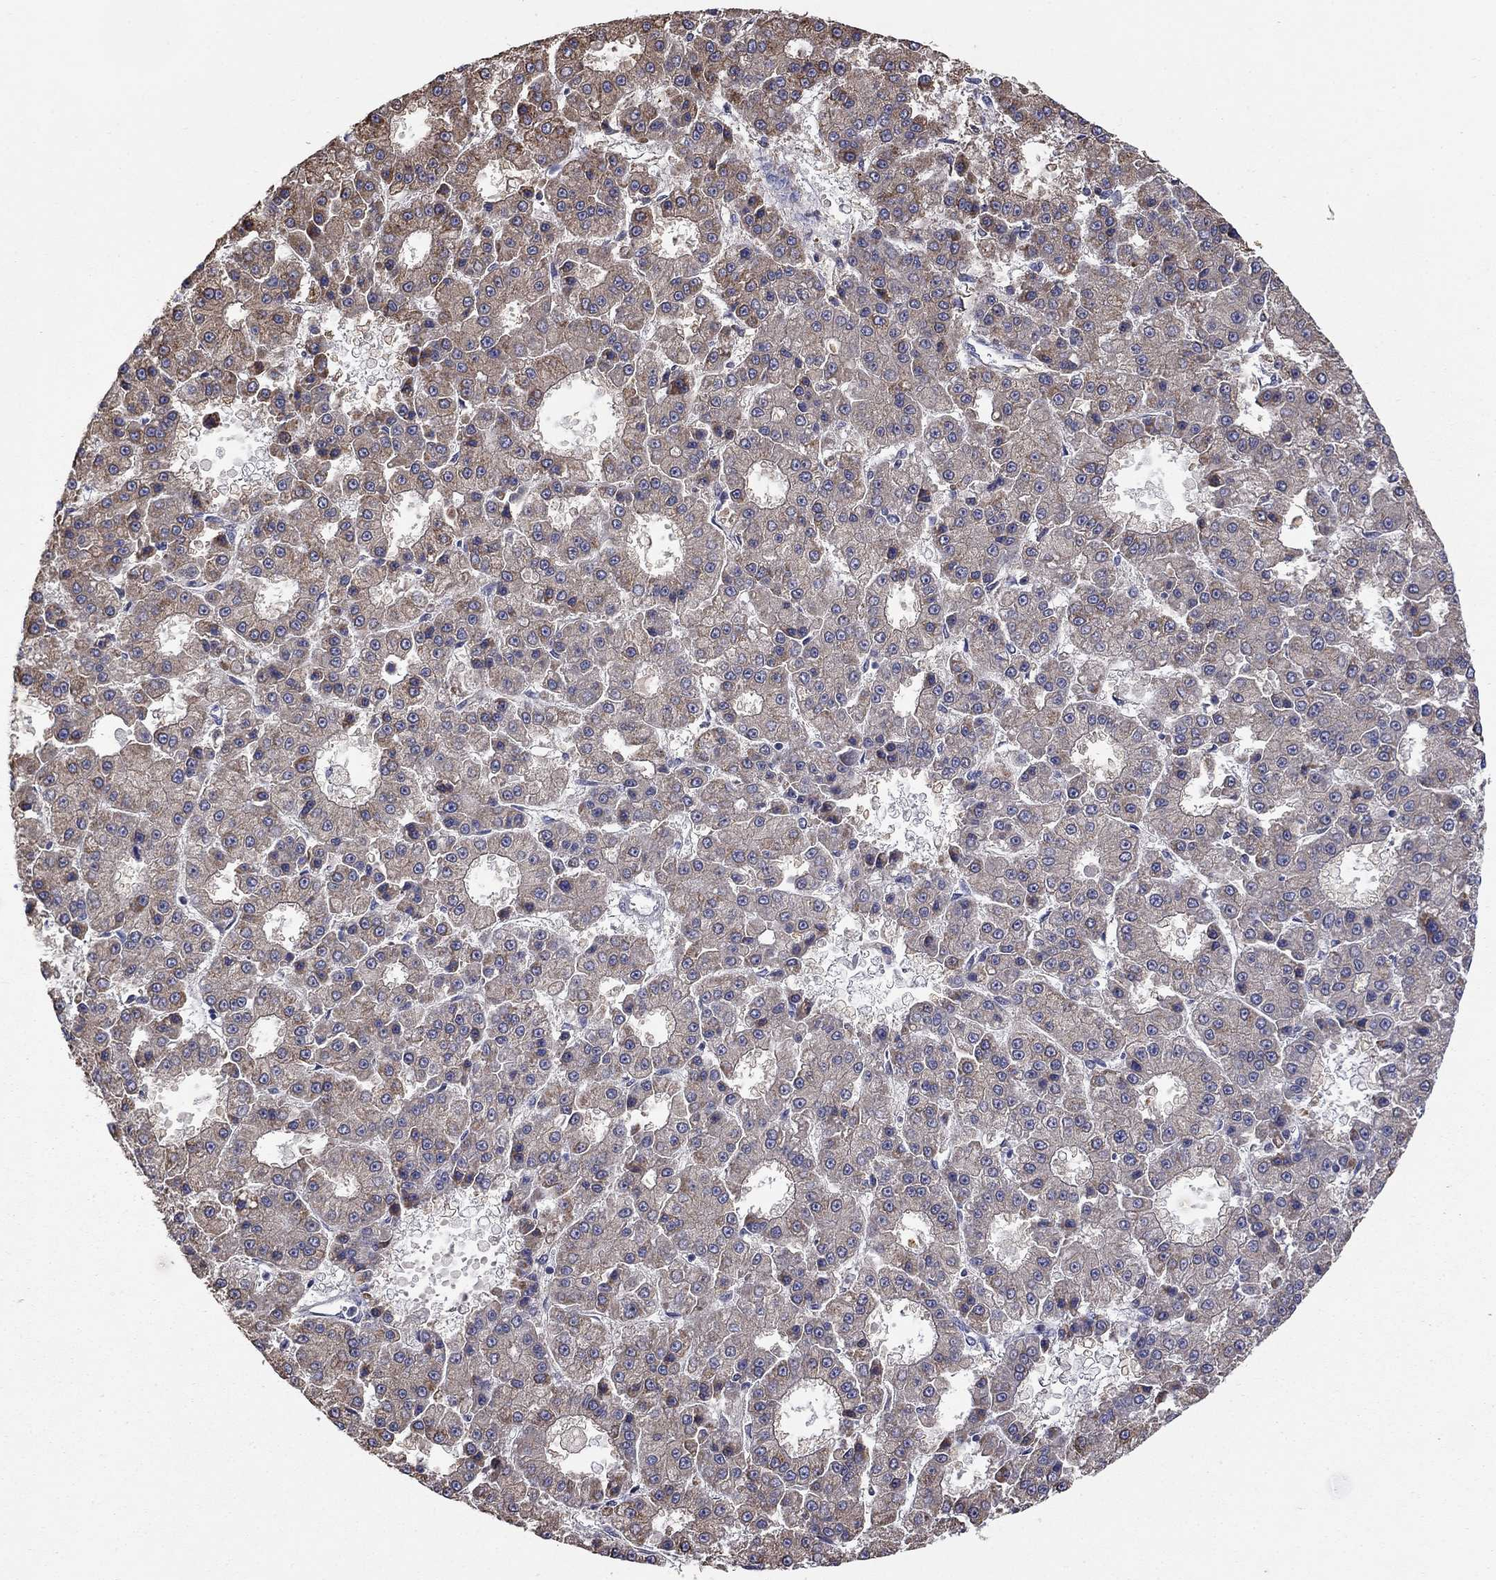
{"staining": {"intensity": "moderate", "quantity": "<25%", "location": "cytoplasmic/membranous"}, "tissue": "liver cancer", "cell_type": "Tumor cells", "image_type": "cancer", "snomed": [{"axis": "morphology", "description": "Carcinoma, Hepatocellular, NOS"}, {"axis": "topography", "description": "Liver"}], "caption": "Tumor cells display low levels of moderate cytoplasmic/membranous expression in approximately <25% of cells in hepatocellular carcinoma (liver). (brown staining indicates protein expression, while blue staining denotes nuclei).", "gene": "HPS5", "patient": {"sex": "male", "age": 70}}